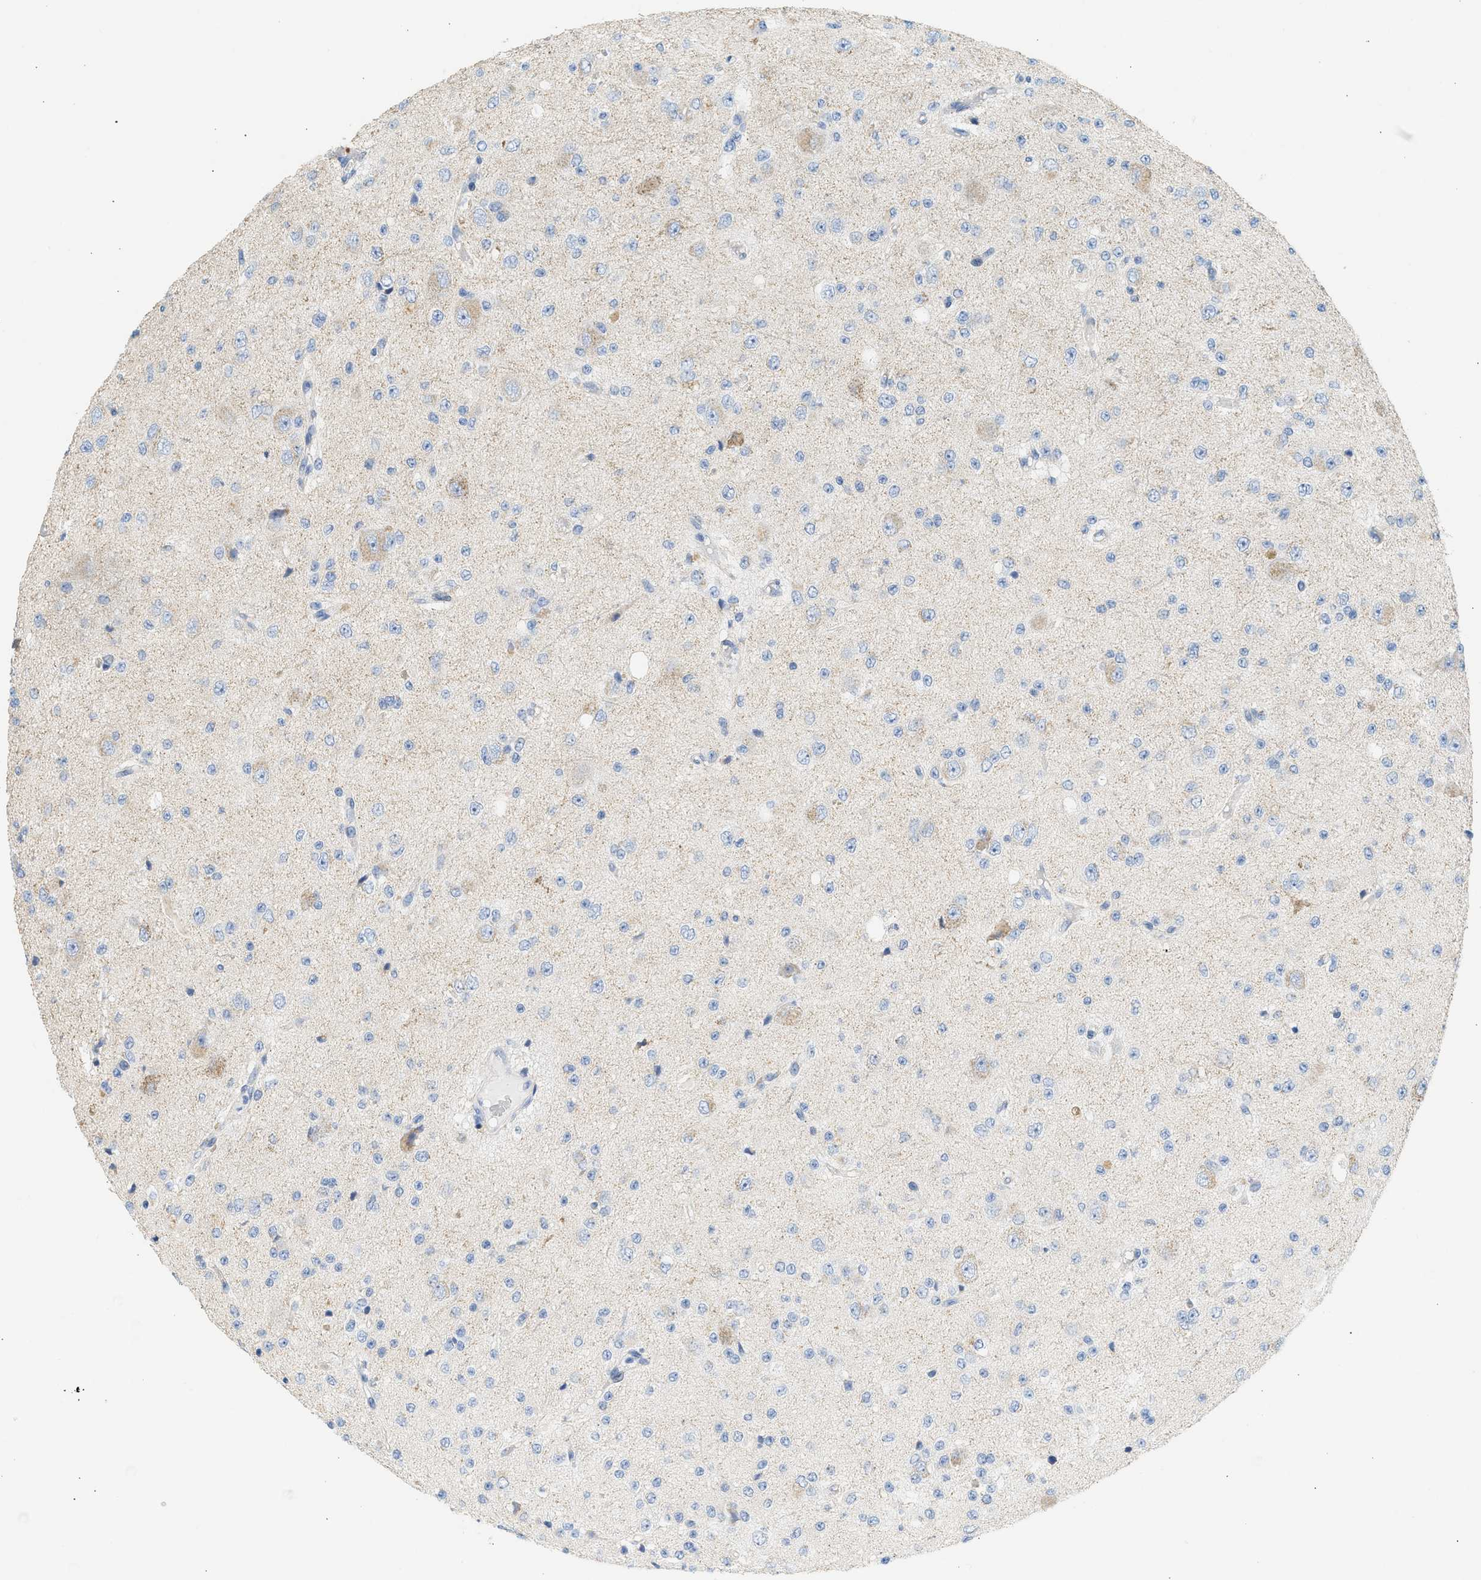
{"staining": {"intensity": "negative", "quantity": "none", "location": "none"}, "tissue": "glioma", "cell_type": "Tumor cells", "image_type": "cancer", "snomed": [{"axis": "morphology", "description": "Glioma, malignant, High grade"}, {"axis": "topography", "description": "pancreas cauda"}], "caption": "Tumor cells are negative for protein expression in human malignant glioma (high-grade).", "gene": "NDUFS8", "patient": {"sex": "male", "age": 60}}